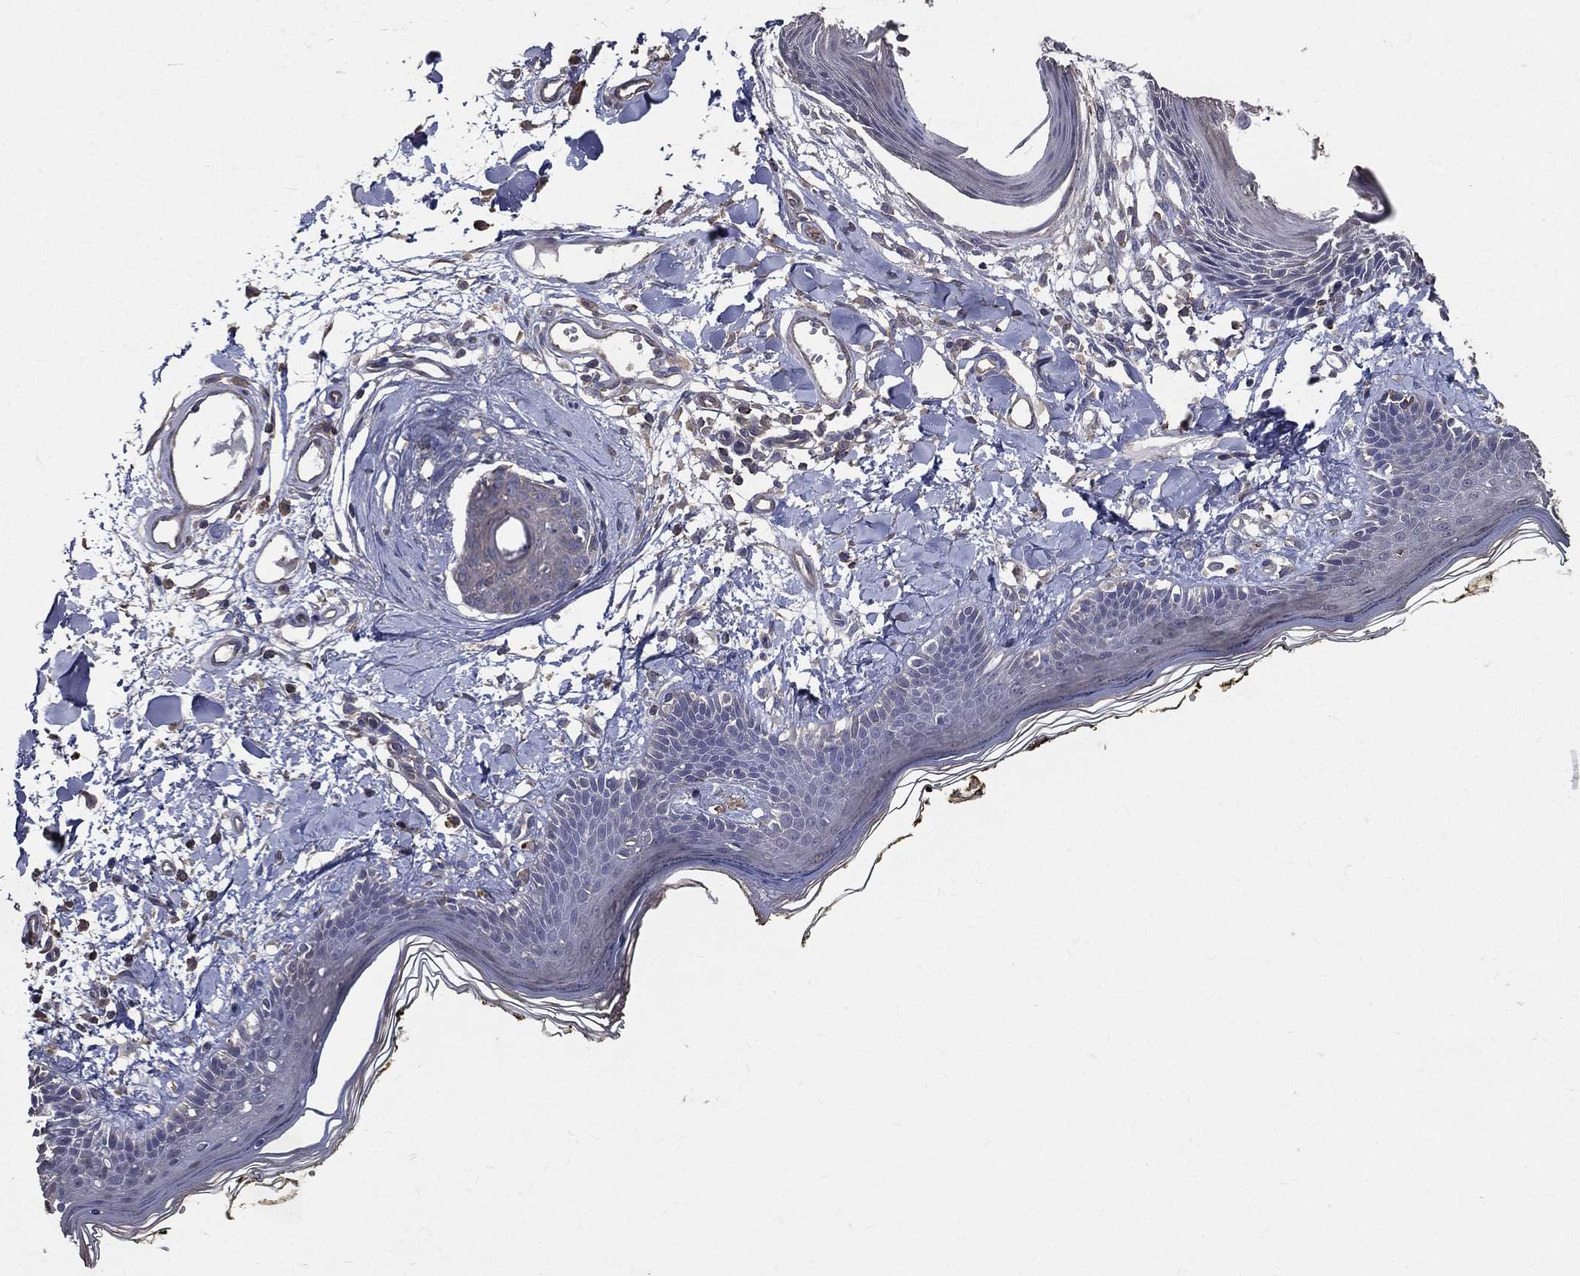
{"staining": {"intensity": "negative", "quantity": "none", "location": "none"}, "tissue": "skin", "cell_type": "Fibroblasts", "image_type": "normal", "snomed": [{"axis": "morphology", "description": "Normal tissue, NOS"}, {"axis": "topography", "description": "Skin"}], "caption": "An image of human skin is negative for staining in fibroblasts. (Immunohistochemistry, brightfield microscopy, high magnification).", "gene": "SERPINB2", "patient": {"sex": "male", "age": 76}}